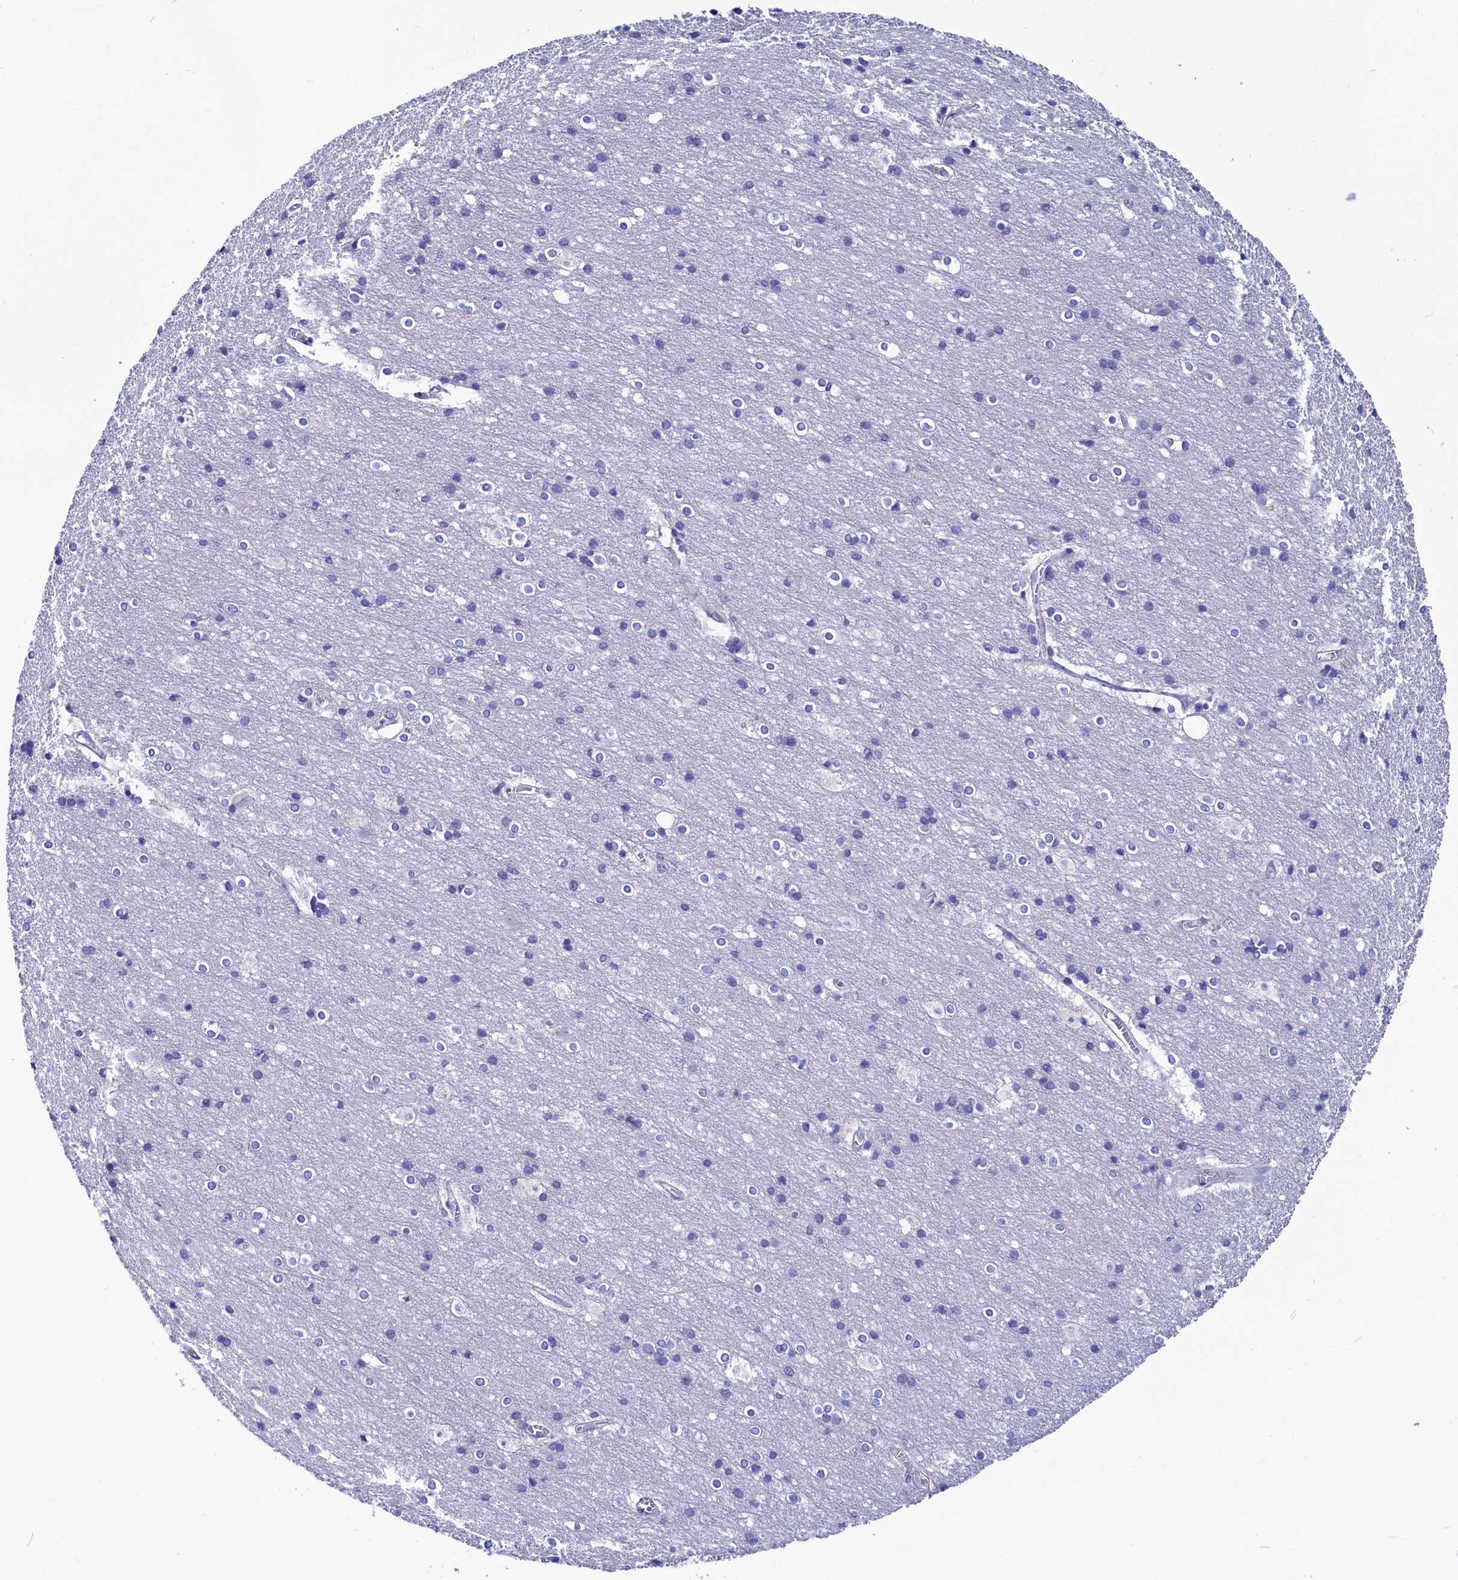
{"staining": {"intensity": "negative", "quantity": "none", "location": "none"}, "tissue": "cerebral cortex", "cell_type": "Endothelial cells", "image_type": "normal", "snomed": [{"axis": "morphology", "description": "Normal tissue, NOS"}, {"axis": "topography", "description": "Cerebral cortex"}], "caption": "Immunohistochemistry (IHC) micrograph of benign cerebral cortex stained for a protein (brown), which displays no staining in endothelial cells. (Stains: DAB IHC with hematoxylin counter stain, Microscopy: brightfield microscopy at high magnification).", "gene": "CIAPIN1", "patient": {"sex": "male", "age": 54}}